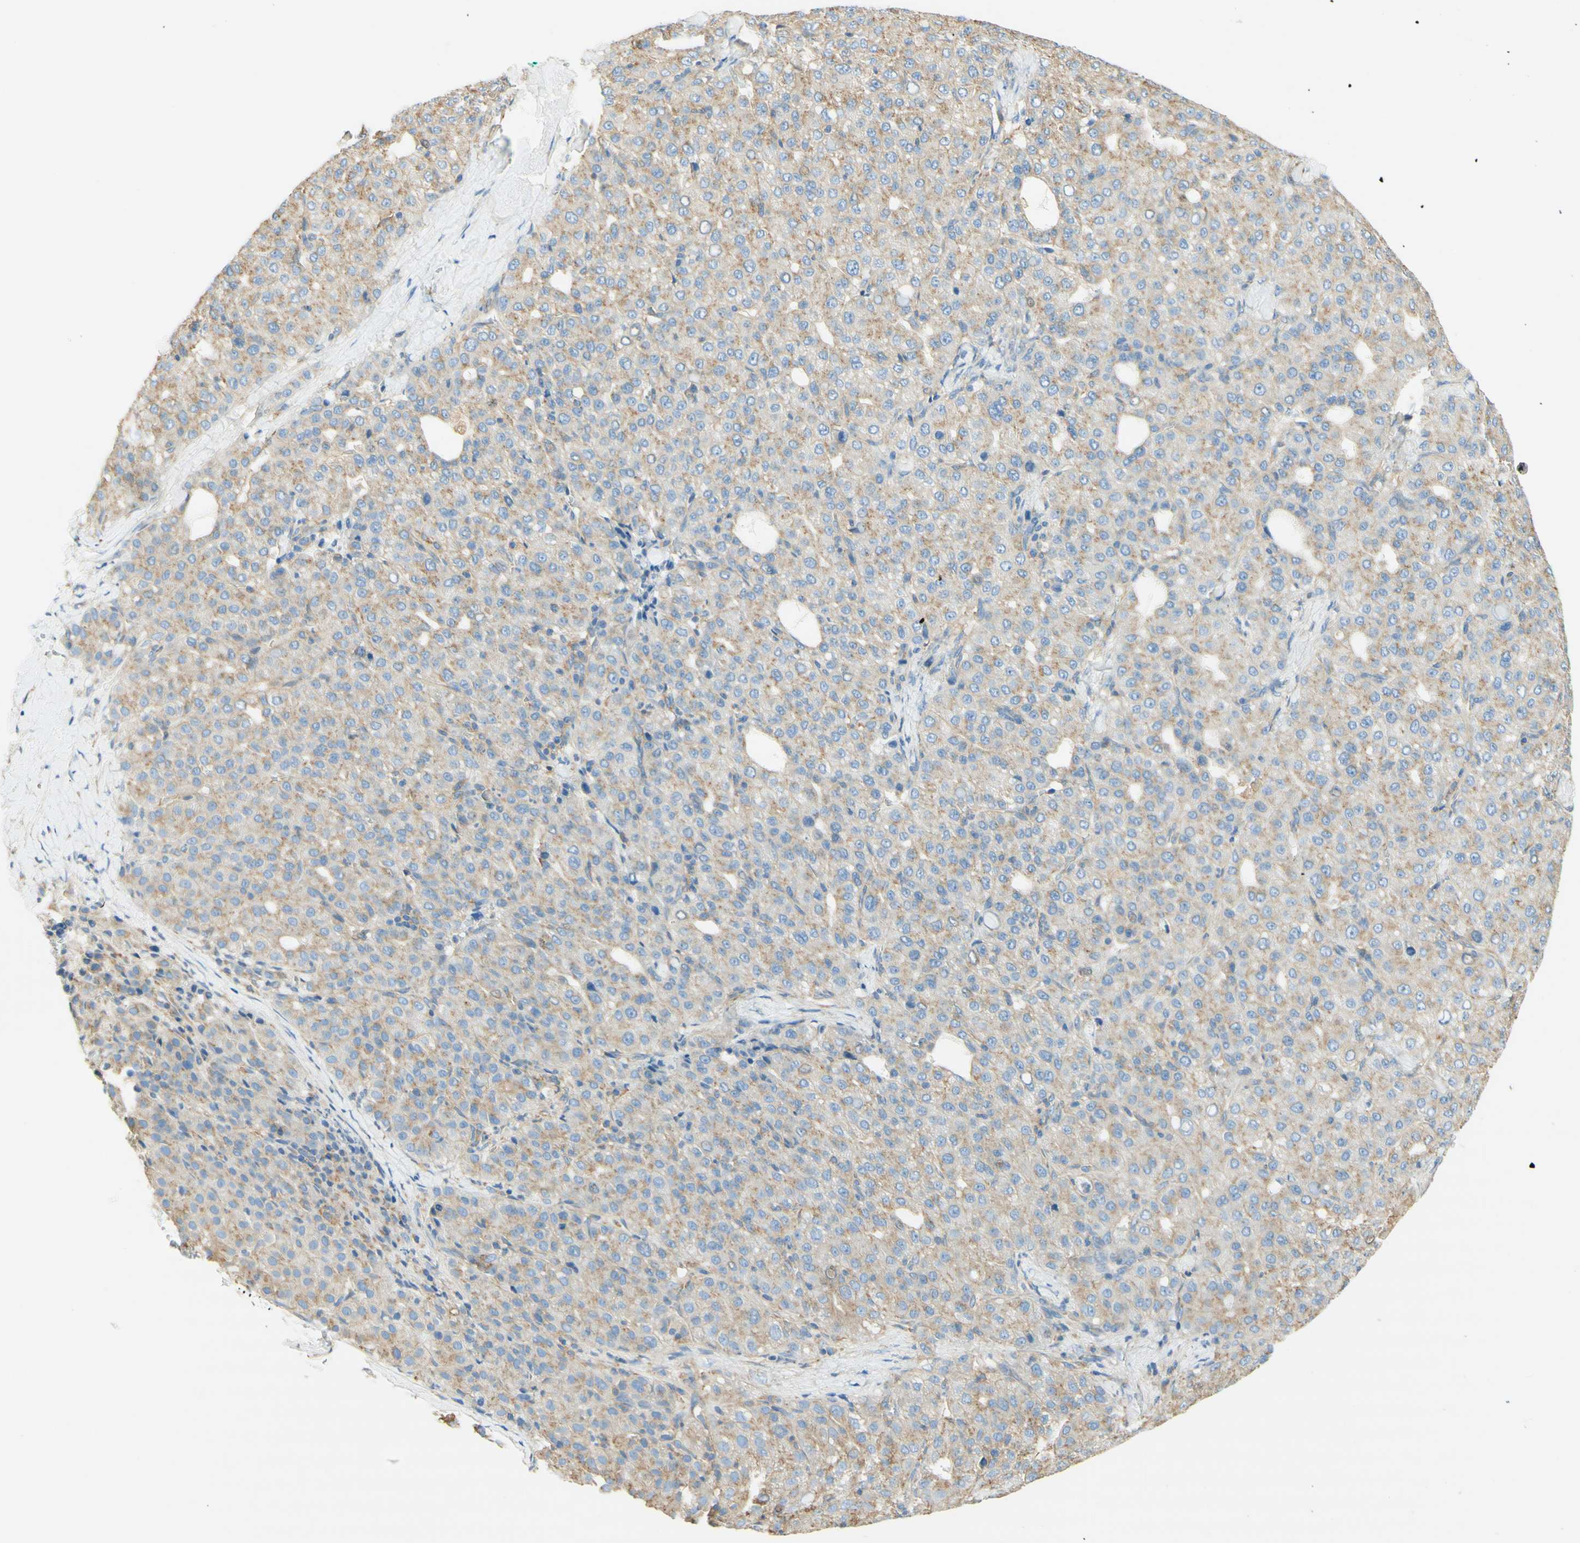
{"staining": {"intensity": "weak", "quantity": ">75%", "location": "cytoplasmic/membranous"}, "tissue": "liver cancer", "cell_type": "Tumor cells", "image_type": "cancer", "snomed": [{"axis": "morphology", "description": "Carcinoma, Hepatocellular, NOS"}, {"axis": "topography", "description": "Liver"}], "caption": "This photomicrograph exhibits IHC staining of hepatocellular carcinoma (liver), with low weak cytoplasmic/membranous positivity in approximately >75% of tumor cells.", "gene": "CLTC", "patient": {"sex": "male", "age": 65}}